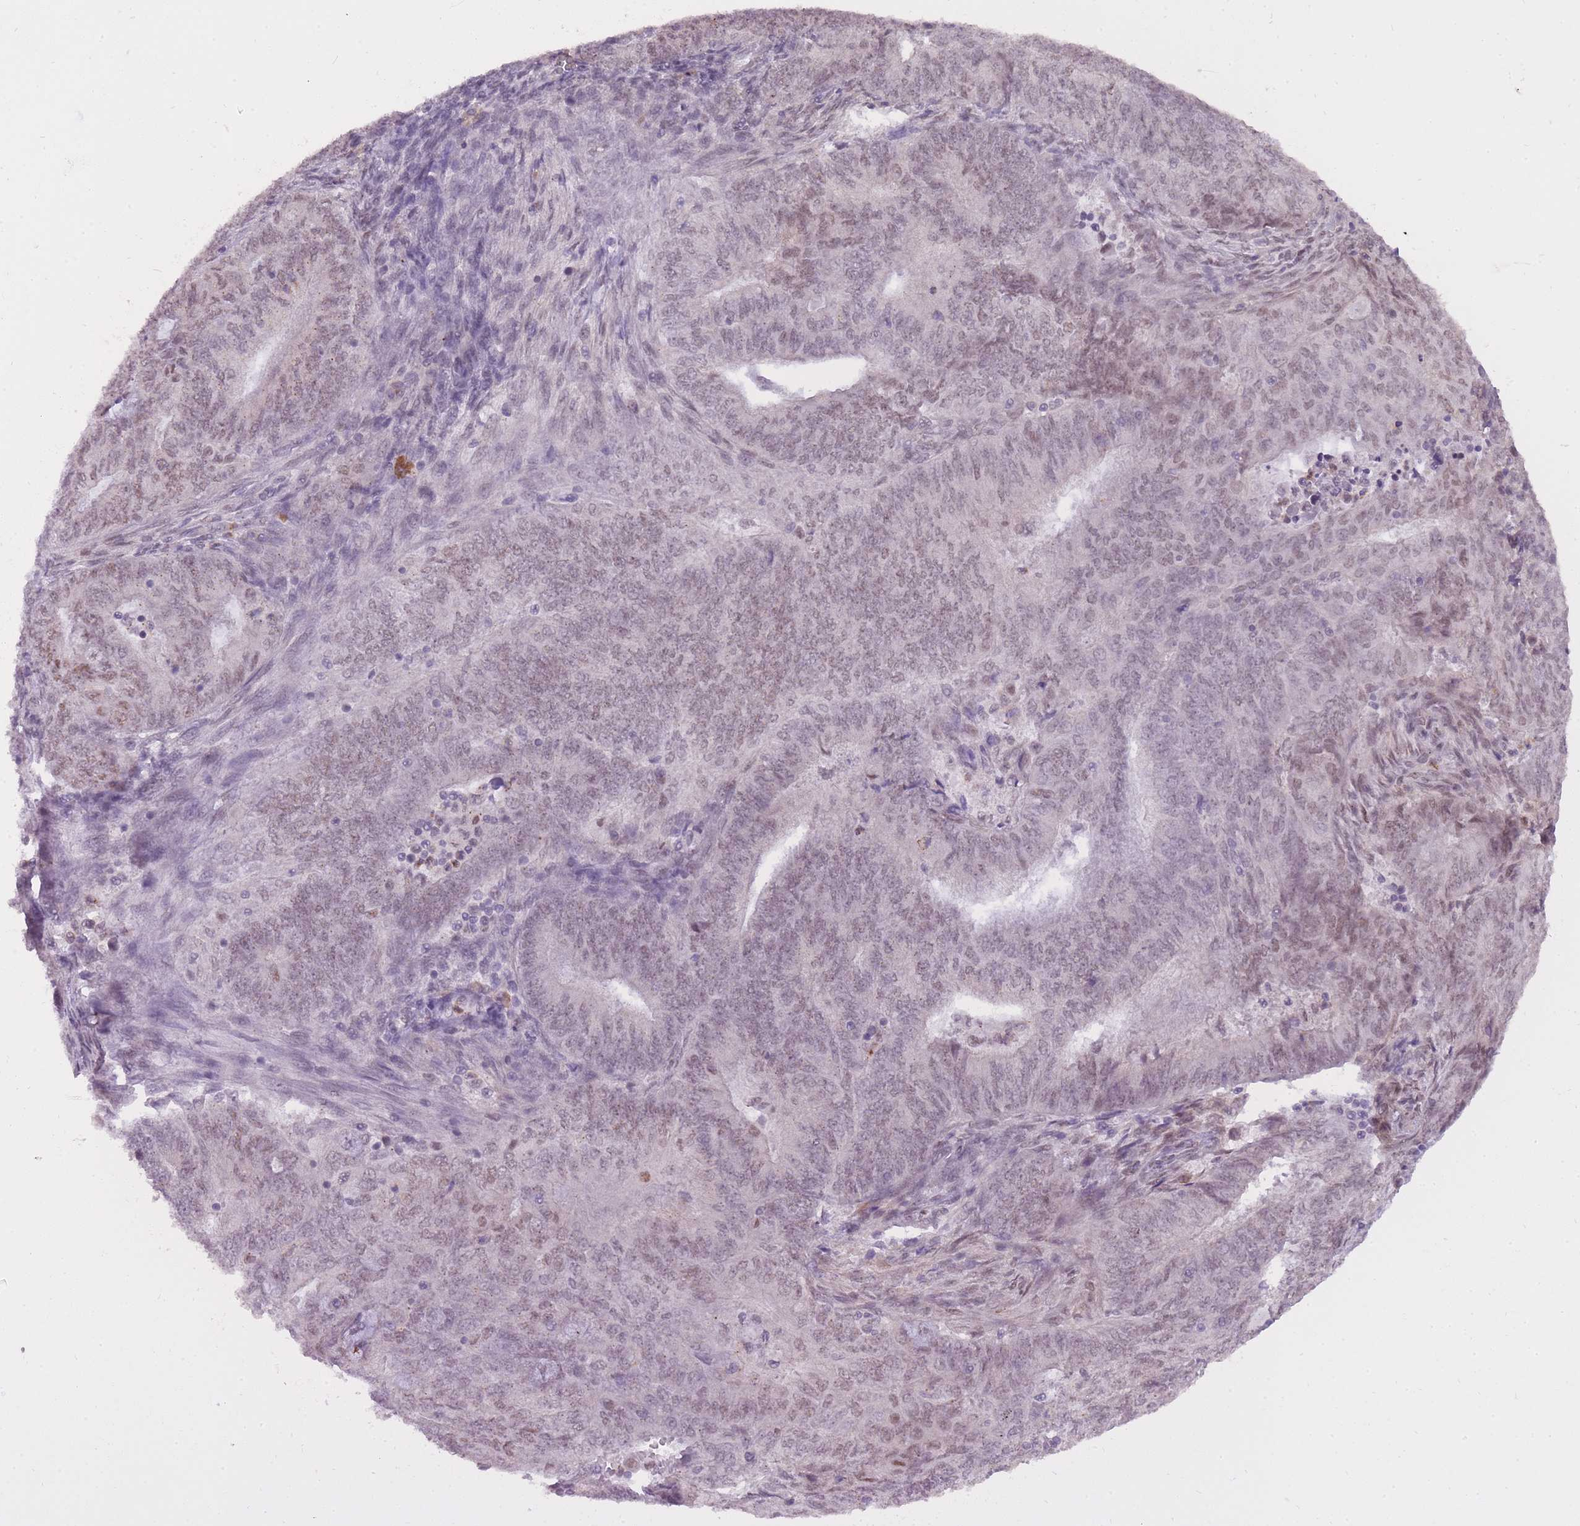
{"staining": {"intensity": "weak", "quantity": ">75%", "location": "nuclear"}, "tissue": "endometrial cancer", "cell_type": "Tumor cells", "image_type": "cancer", "snomed": [{"axis": "morphology", "description": "Adenocarcinoma, NOS"}, {"axis": "topography", "description": "Endometrium"}], "caption": "A photomicrograph showing weak nuclear staining in approximately >75% of tumor cells in endometrial cancer (adenocarcinoma), as visualized by brown immunohistochemical staining.", "gene": "TIGD1", "patient": {"sex": "female", "age": 62}}